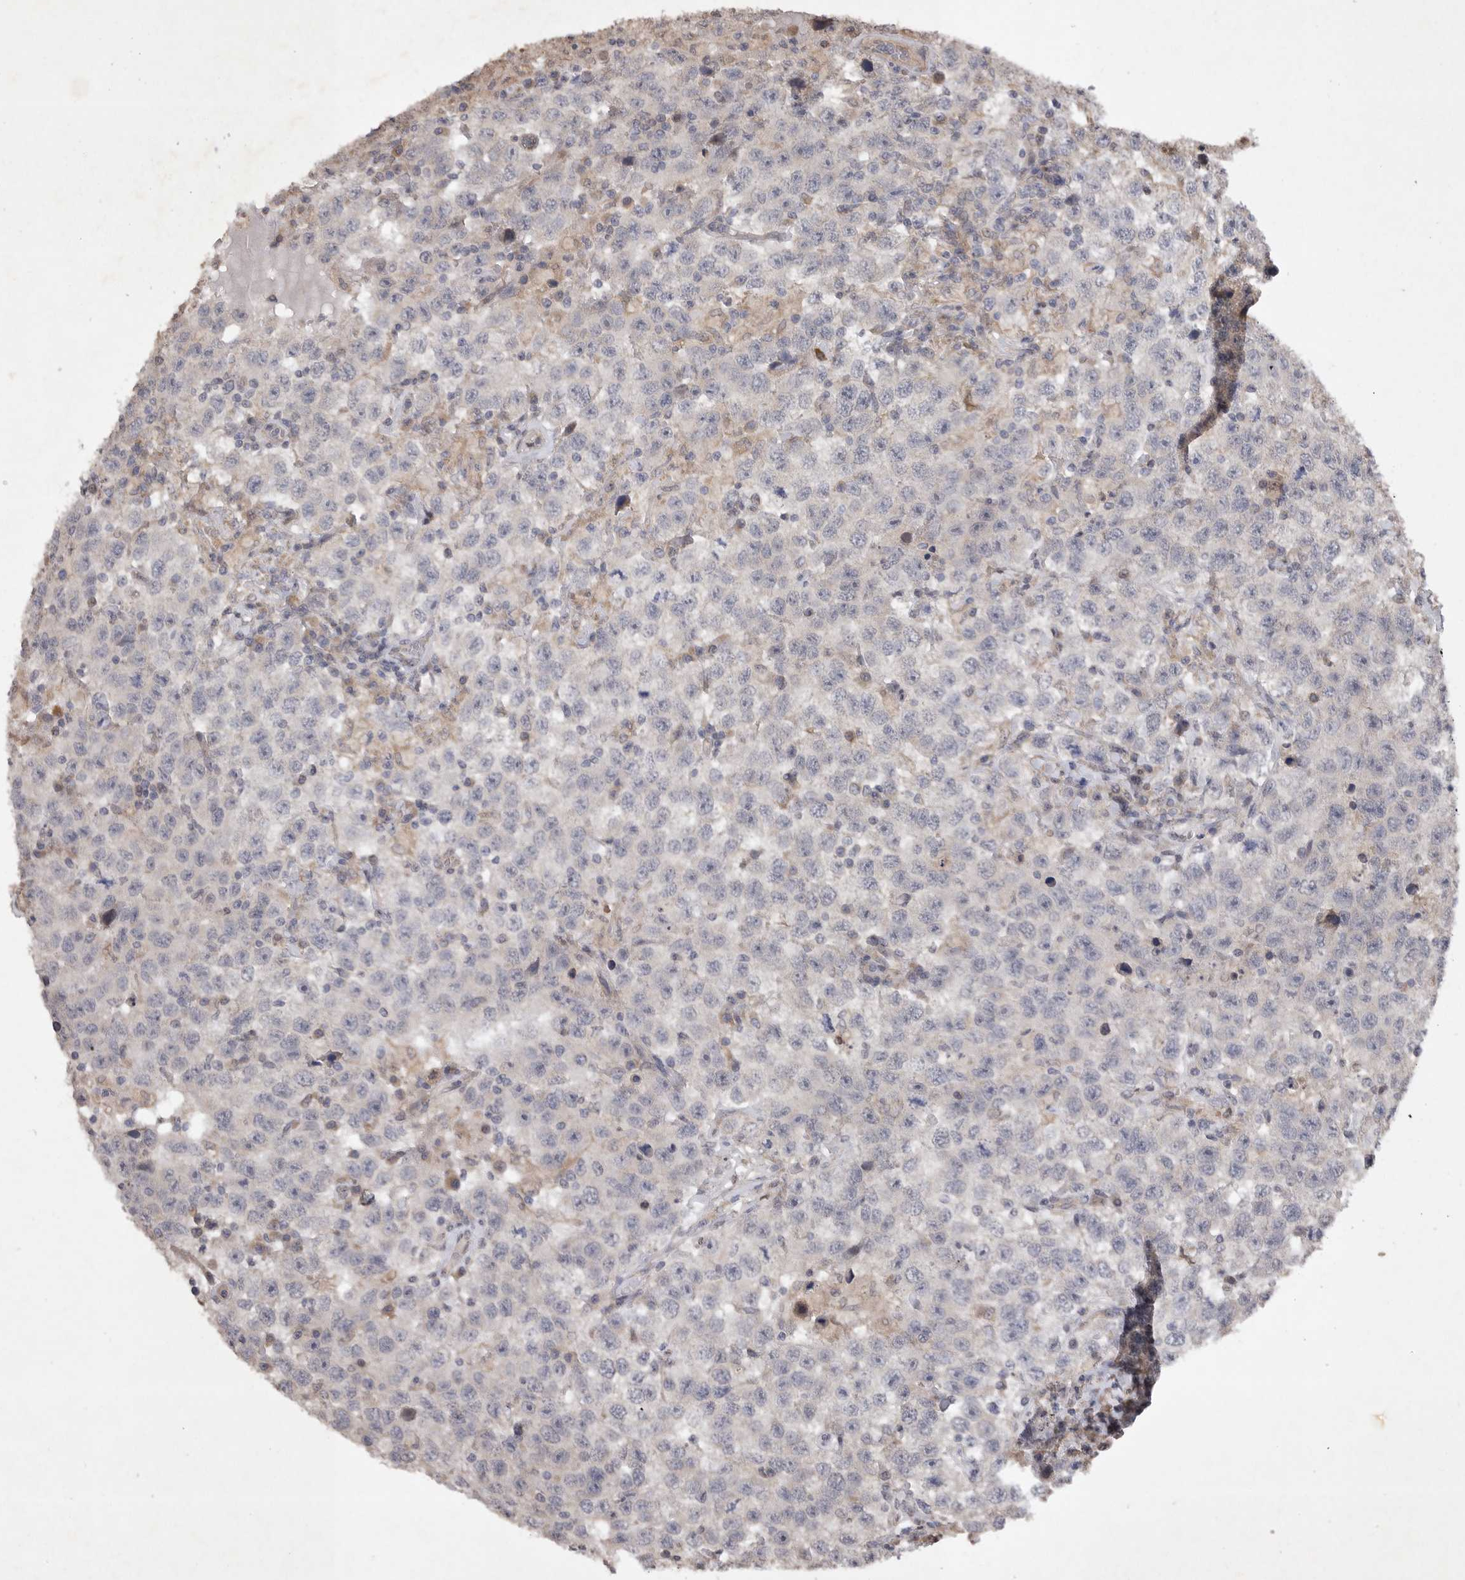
{"staining": {"intensity": "negative", "quantity": "none", "location": "none"}, "tissue": "testis cancer", "cell_type": "Tumor cells", "image_type": "cancer", "snomed": [{"axis": "morphology", "description": "Seminoma, NOS"}, {"axis": "topography", "description": "Testis"}], "caption": "Tumor cells are negative for protein expression in human testis seminoma.", "gene": "EDEM3", "patient": {"sex": "male", "age": 41}}